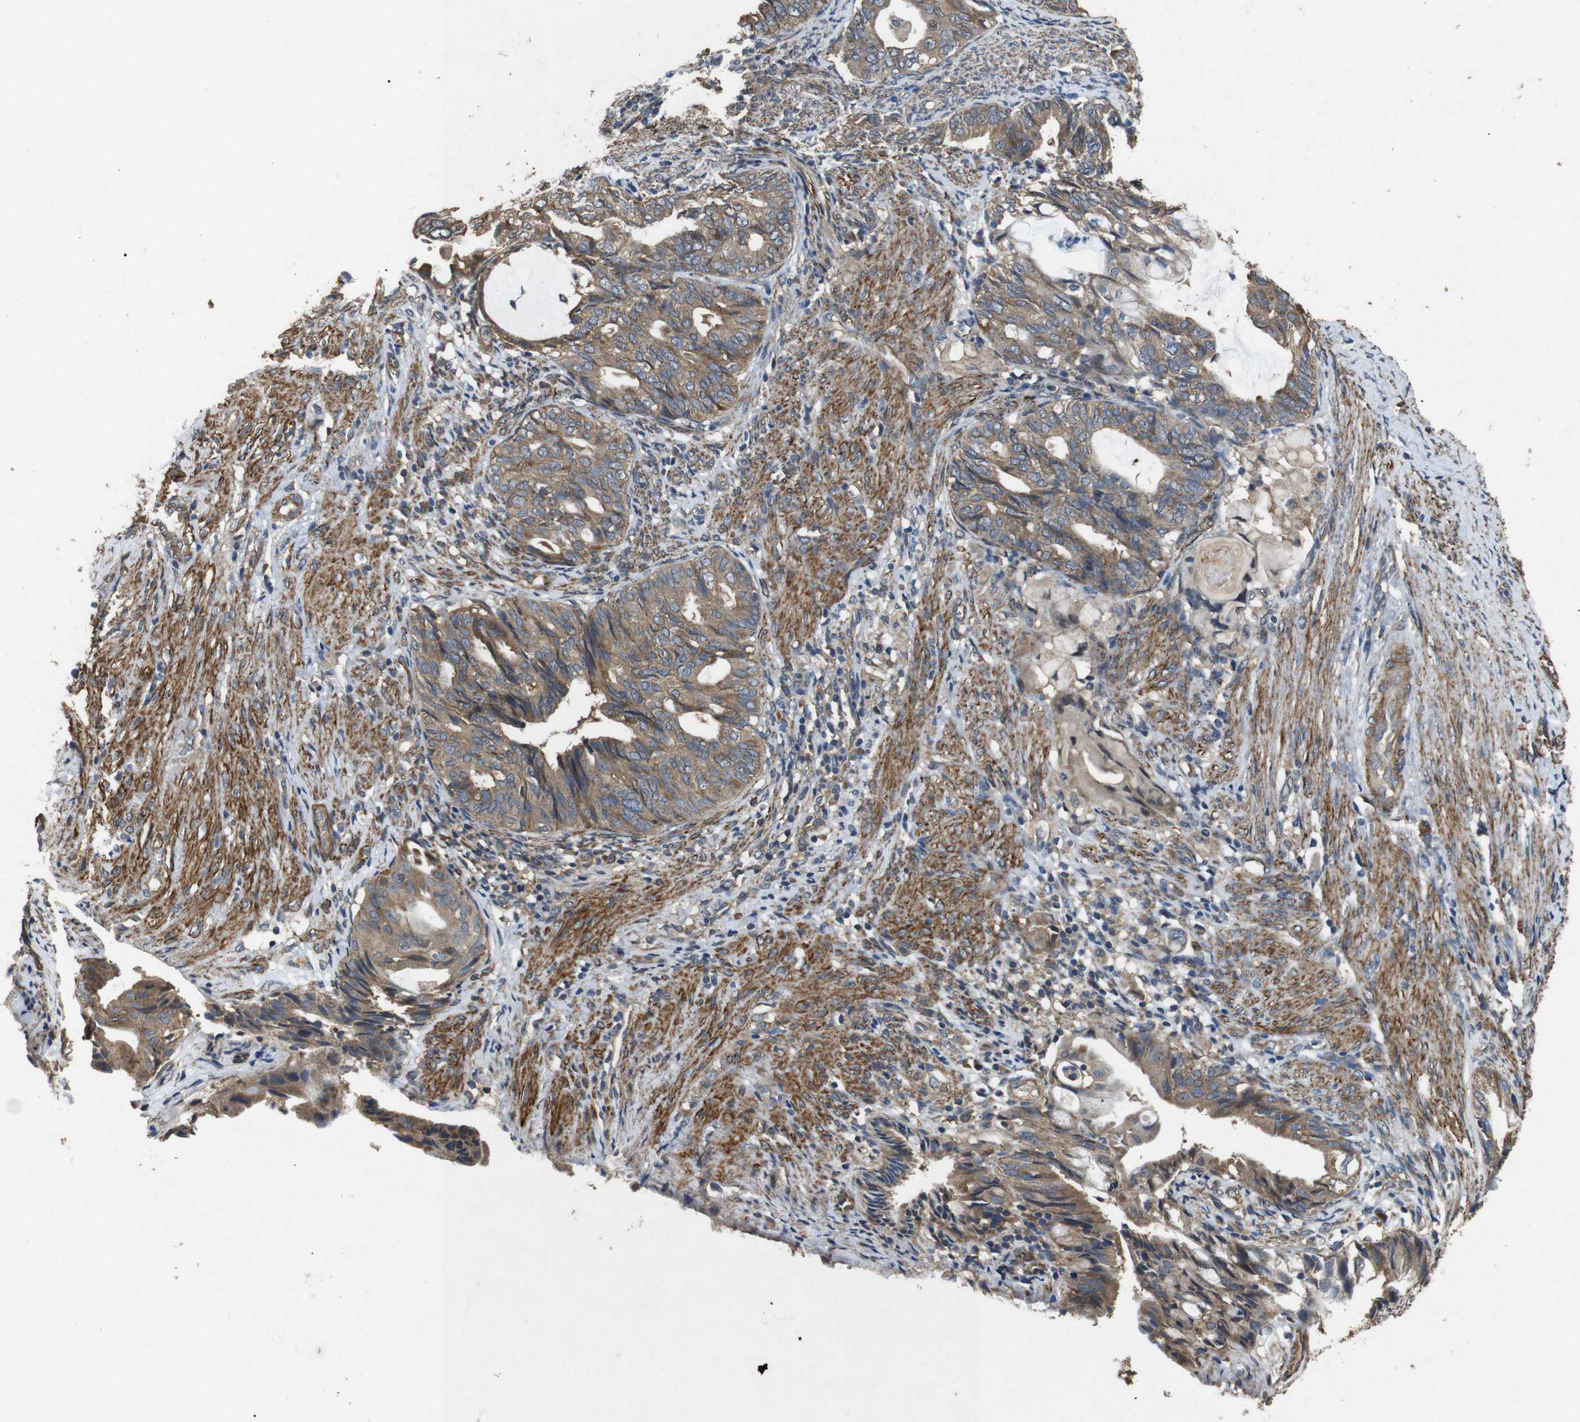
{"staining": {"intensity": "moderate", "quantity": ">75%", "location": "cytoplasmic/membranous"}, "tissue": "endometrial cancer", "cell_type": "Tumor cells", "image_type": "cancer", "snomed": [{"axis": "morphology", "description": "Adenocarcinoma, NOS"}, {"axis": "topography", "description": "Endometrium"}], "caption": "Moderate cytoplasmic/membranous staining for a protein is appreciated in approximately >75% of tumor cells of endometrial adenocarcinoma using immunohistochemistry.", "gene": "BNIP3", "patient": {"sex": "female", "age": 86}}